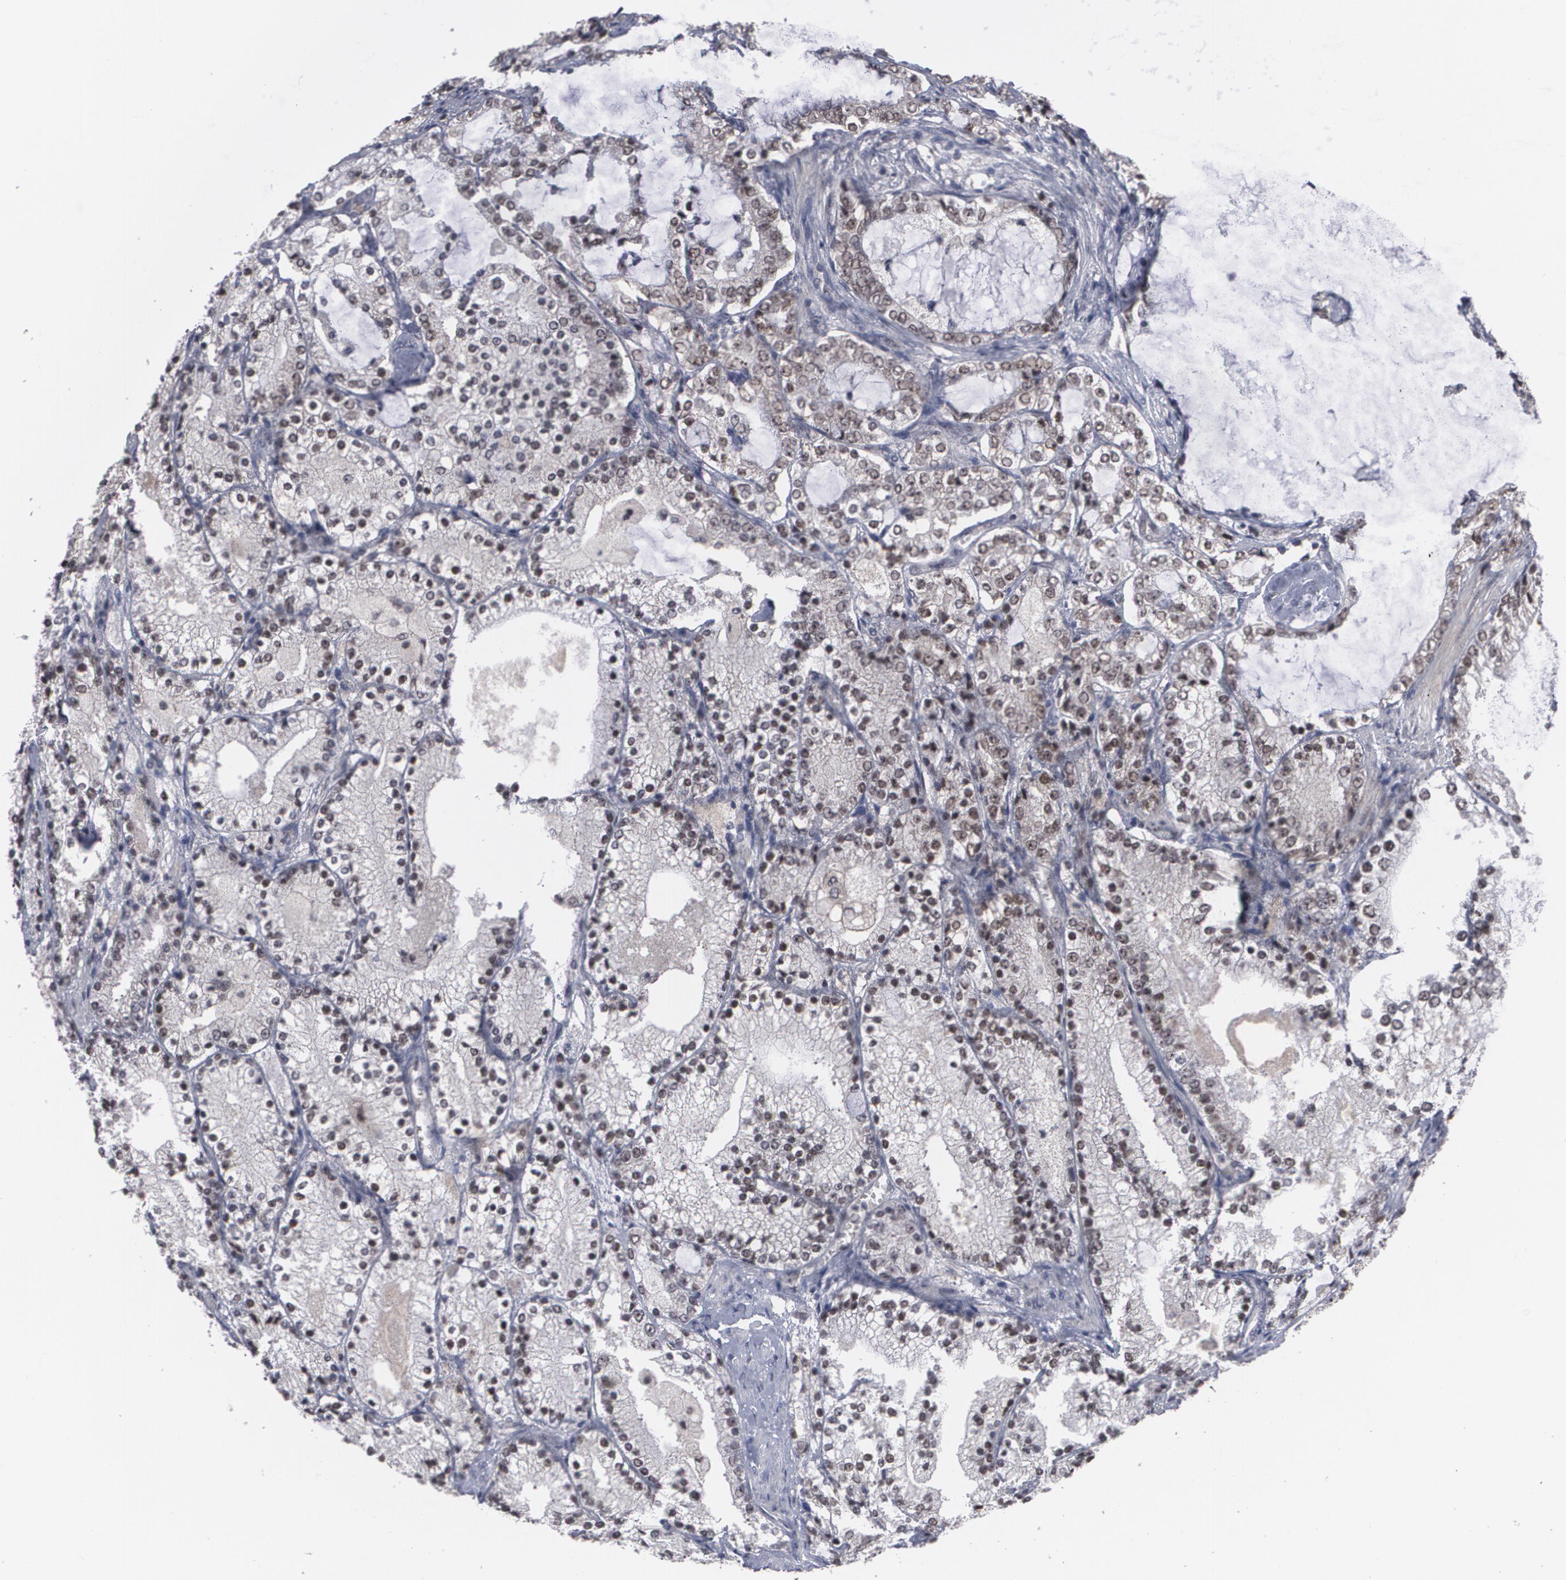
{"staining": {"intensity": "weak", "quantity": "<25%", "location": "nuclear"}, "tissue": "prostate cancer", "cell_type": "Tumor cells", "image_type": "cancer", "snomed": [{"axis": "morphology", "description": "Adenocarcinoma, High grade"}, {"axis": "topography", "description": "Prostate"}], "caption": "IHC image of neoplastic tissue: human prostate cancer stained with DAB shows no significant protein positivity in tumor cells.", "gene": "INTS6", "patient": {"sex": "male", "age": 63}}